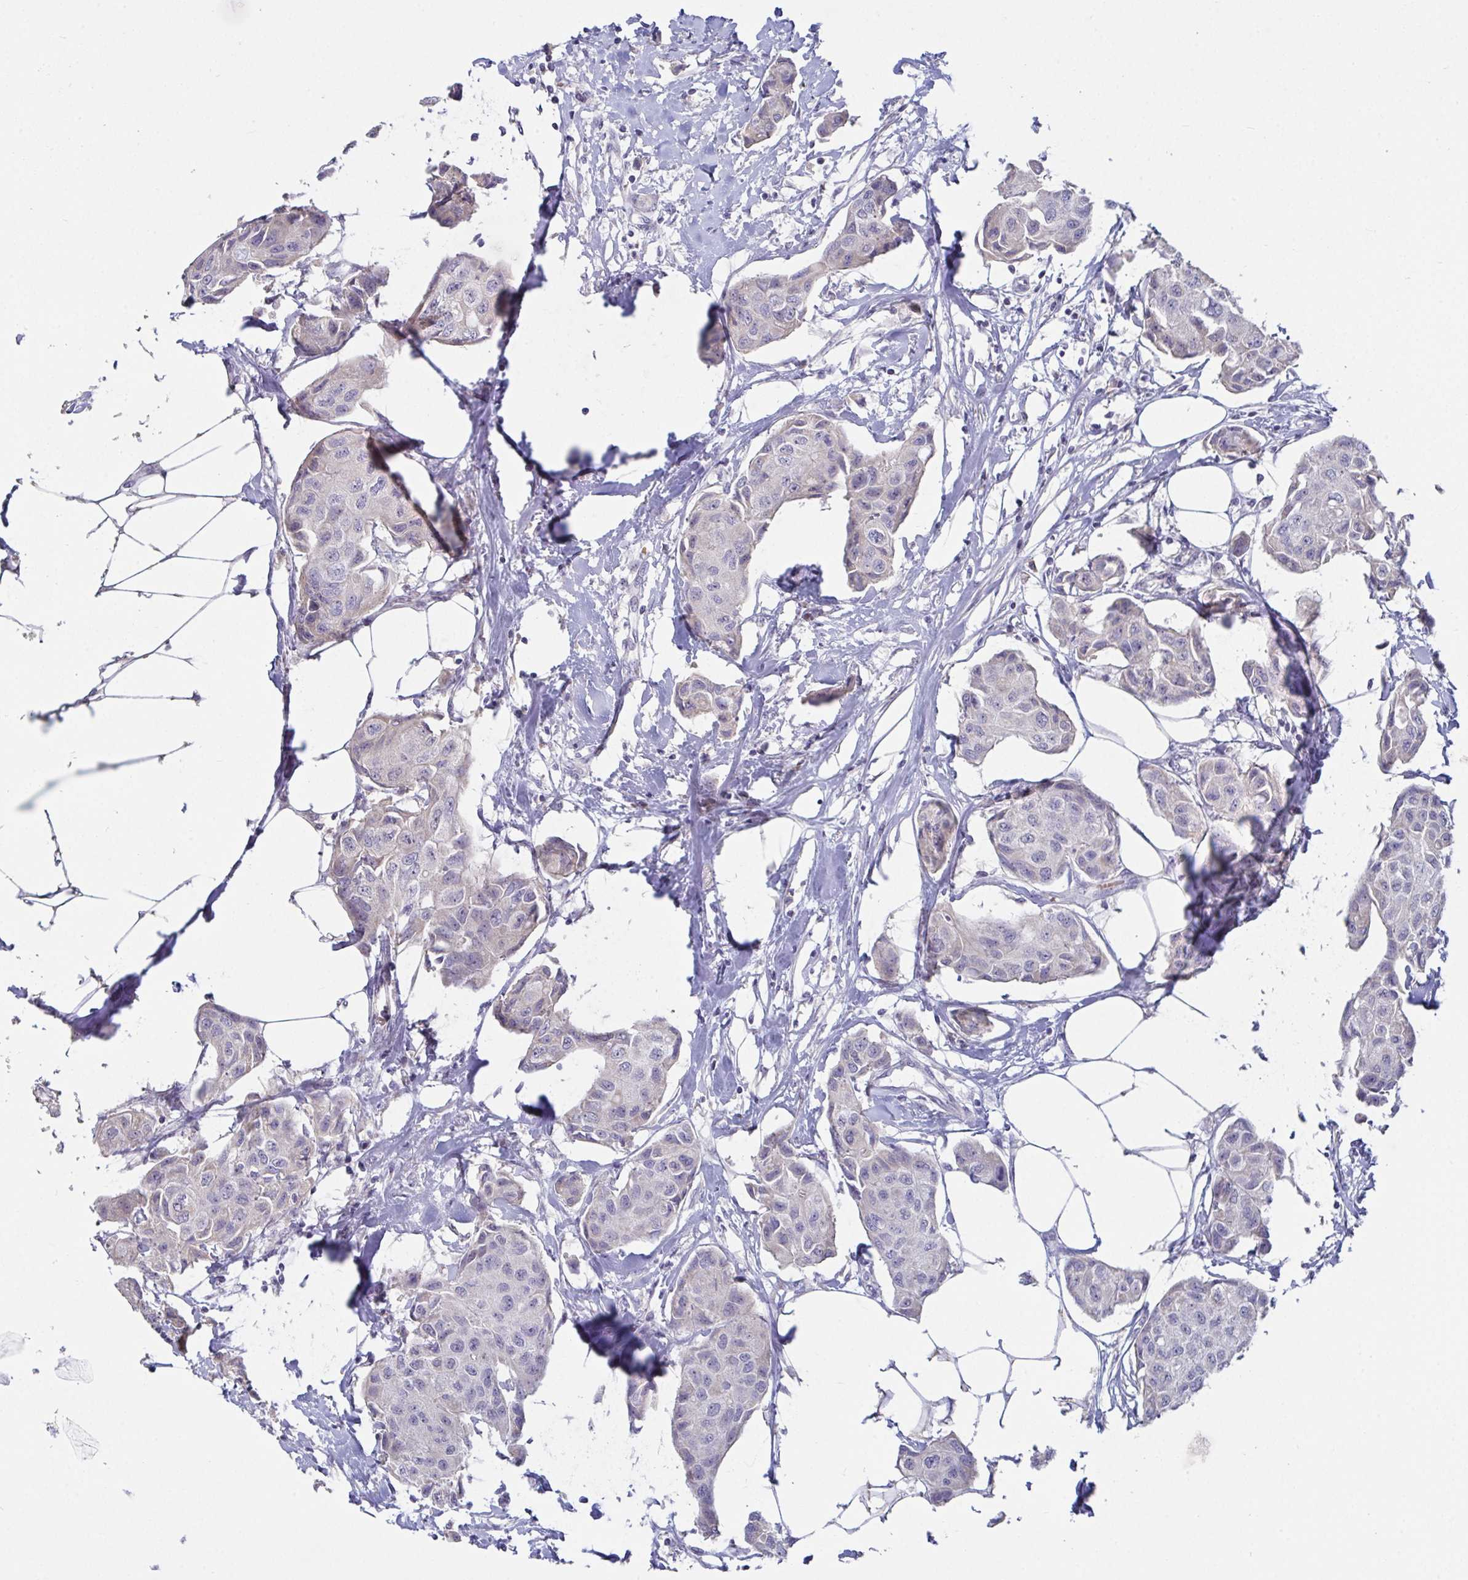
{"staining": {"intensity": "negative", "quantity": "none", "location": "none"}, "tissue": "breast cancer", "cell_type": "Tumor cells", "image_type": "cancer", "snomed": [{"axis": "morphology", "description": "Duct carcinoma"}, {"axis": "topography", "description": "Breast"}, {"axis": "topography", "description": "Lymph node"}], "caption": "This is an IHC histopathology image of human breast cancer (infiltrating ductal carcinoma). There is no positivity in tumor cells.", "gene": "MYC", "patient": {"sex": "female", "age": 80}}